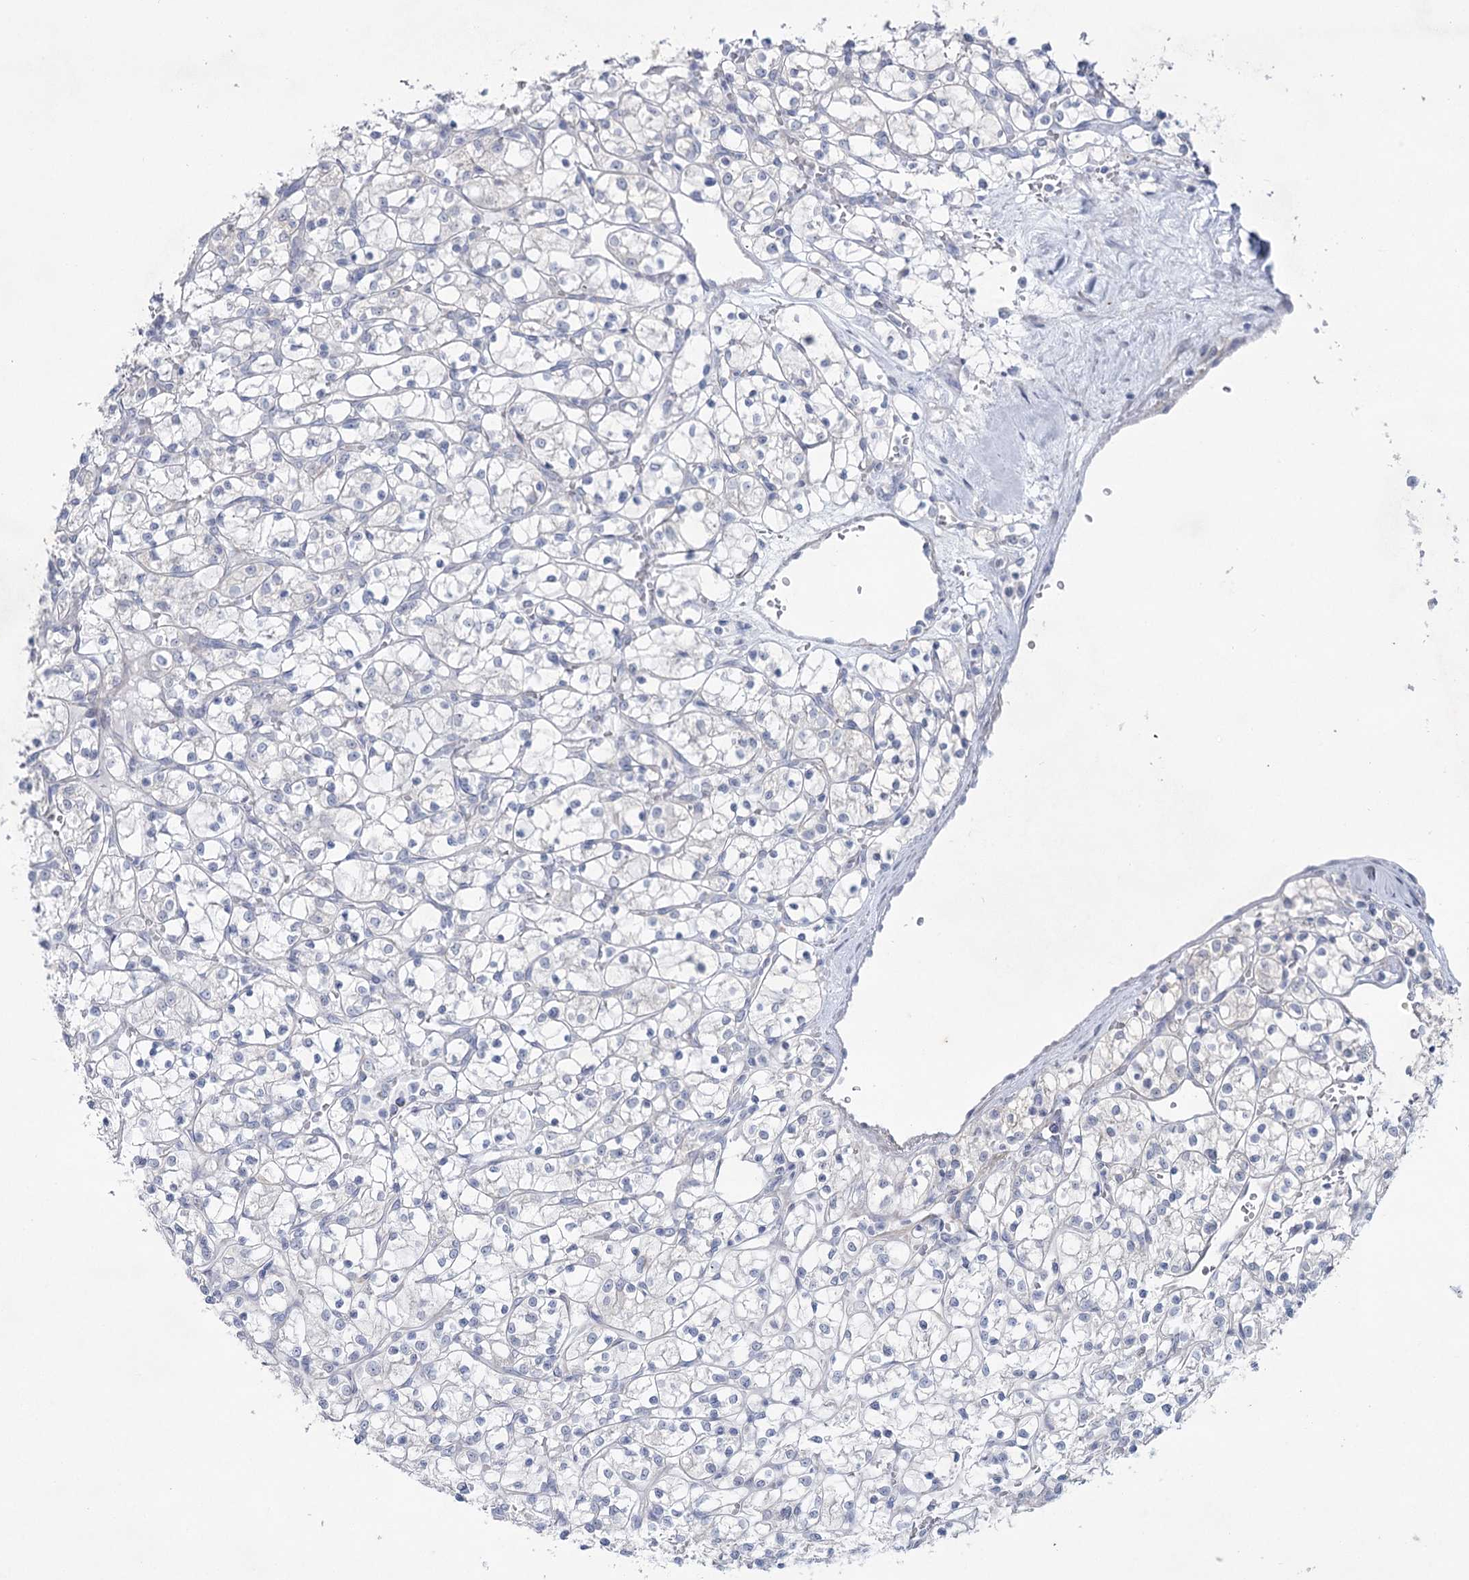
{"staining": {"intensity": "negative", "quantity": "none", "location": "none"}, "tissue": "renal cancer", "cell_type": "Tumor cells", "image_type": "cancer", "snomed": [{"axis": "morphology", "description": "Adenocarcinoma, NOS"}, {"axis": "topography", "description": "Kidney"}], "caption": "The micrograph demonstrates no significant positivity in tumor cells of renal cancer (adenocarcinoma). The staining is performed using DAB (3,3'-diaminobenzidine) brown chromogen with nuclei counter-stained in using hematoxylin.", "gene": "CCDC88A", "patient": {"sex": "female", "age": 69}}